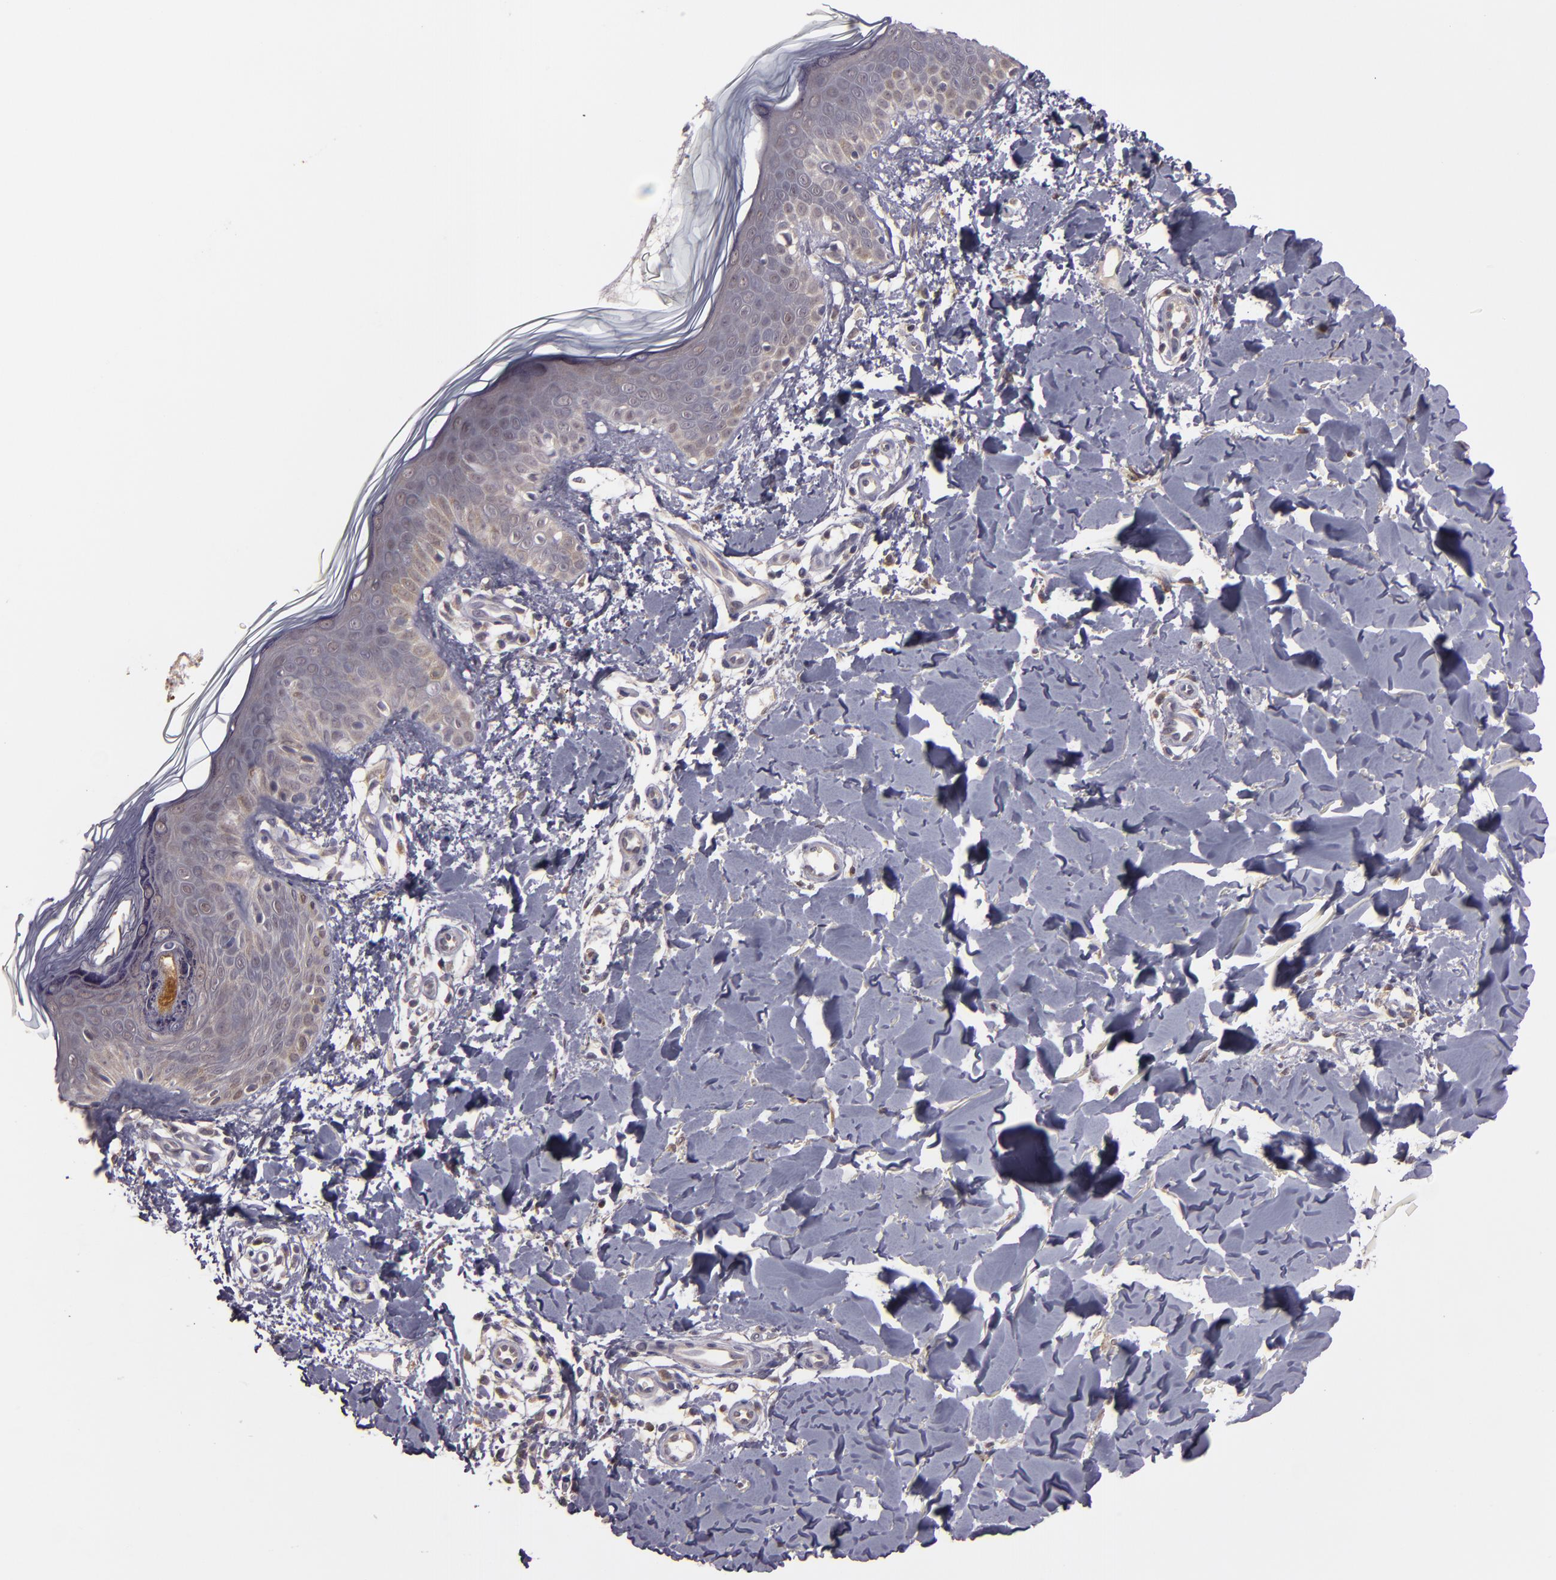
{"staining": {"intensity": "weak", "quantity": "<25%", "location": "cytoplasmic/membranous"}, "tissue": "skin", "cell_type": "Keratinocytes", "image_type": "normal", "snomed": [{"axis": "morphology", "description": "Normal tissue, NOS"}, {"axis": "topography", "description": "Skin"}], "caption": "Immunohistochemical staining of benign human skin displays no significant staining in keratinocytes.", "gene": "FHIT", "patient": {"sex": "male", "age": 32}}